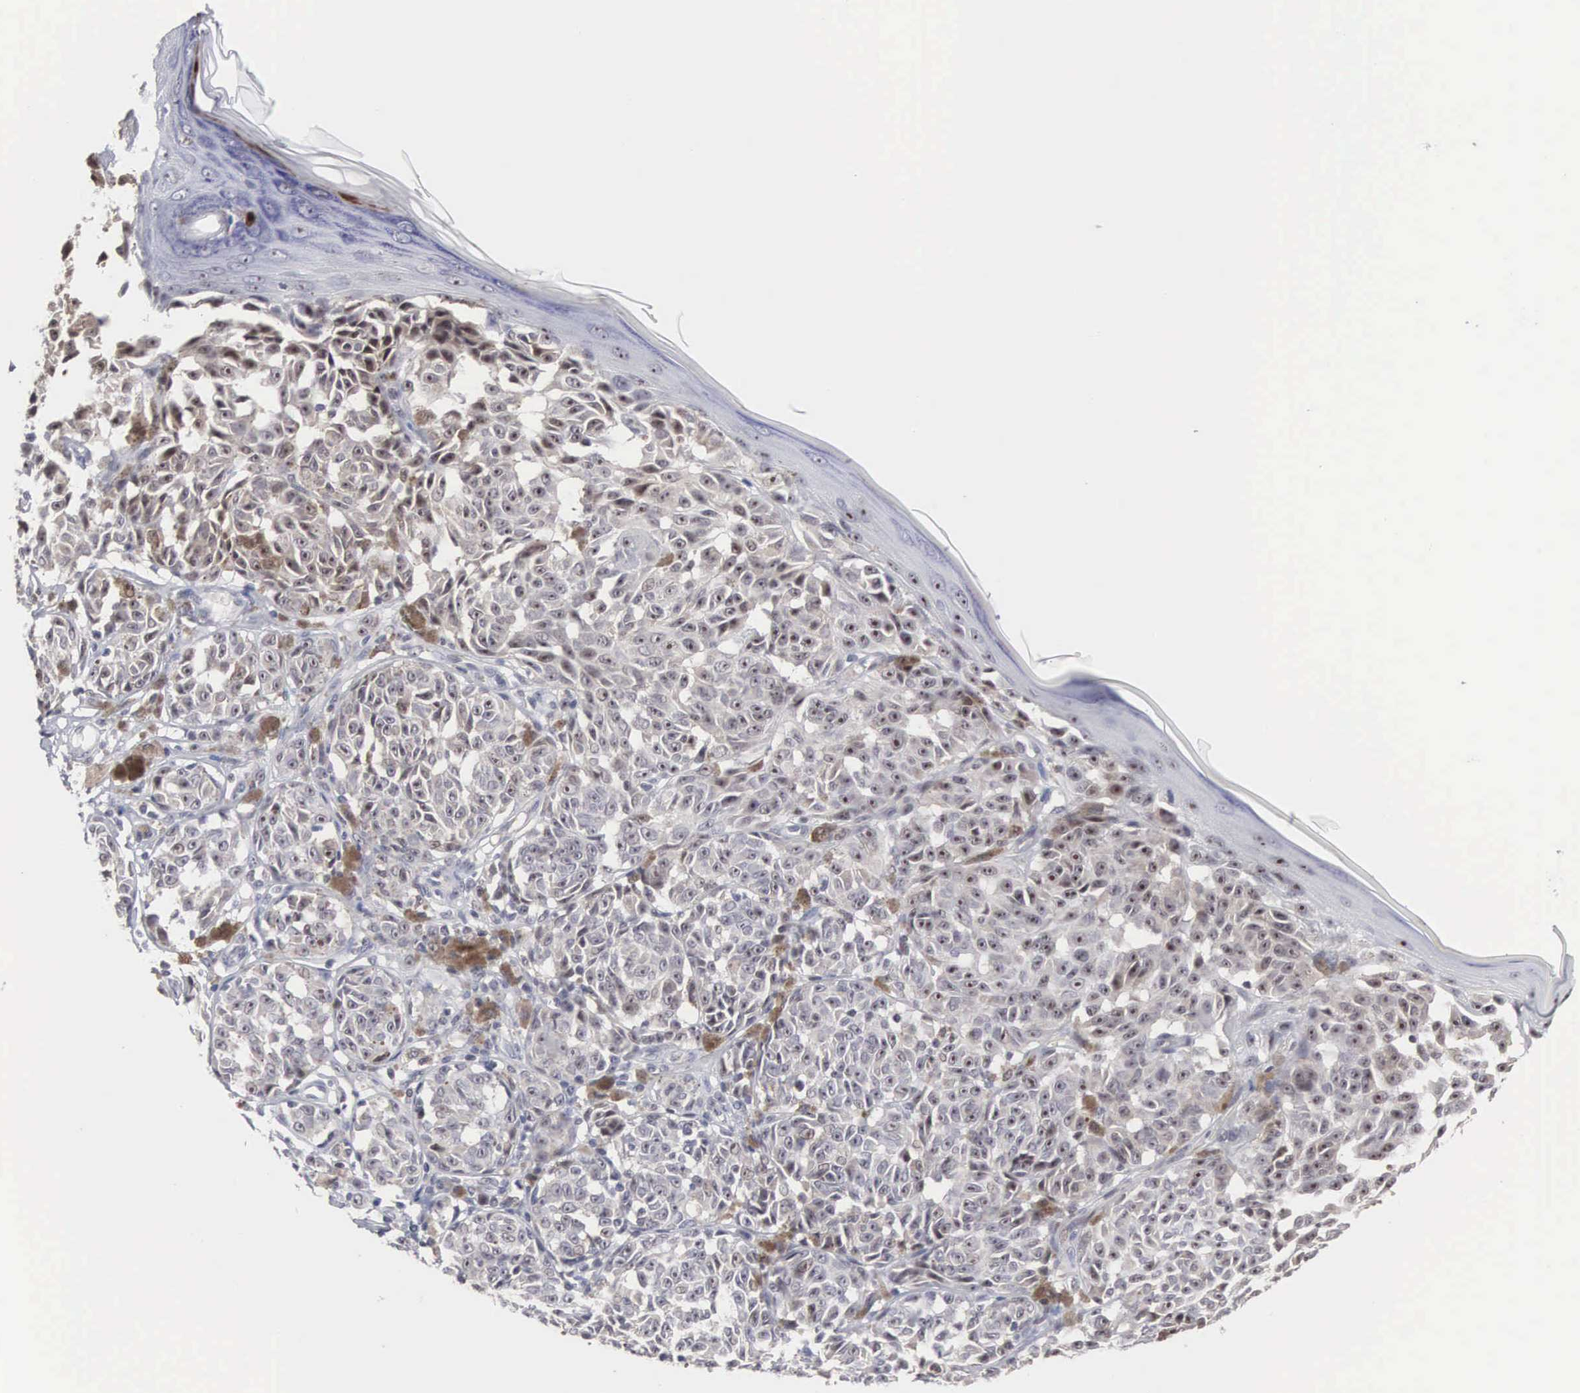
{"staining": {"intensity": "weak", "quantity": "25%-75%", "location": "cytoplasmic/membranous"}, "tissue": "melanoma", "cell_type": "Tumor cells", "image_type": "cancer", "snomed": [{"axis": "morphology", "description": "Malignant melanoma, NOS"}, {"axis": "topography", "description": "Skin"}], "caption": "Immunohistochemical staining of malignant melanoma shows weak cytoplasmic/membranous protein expression in approximately 25%-75% of tumor cells.", "gene": "ACOT4", "patient": {"sex": "male", "age": 49}}